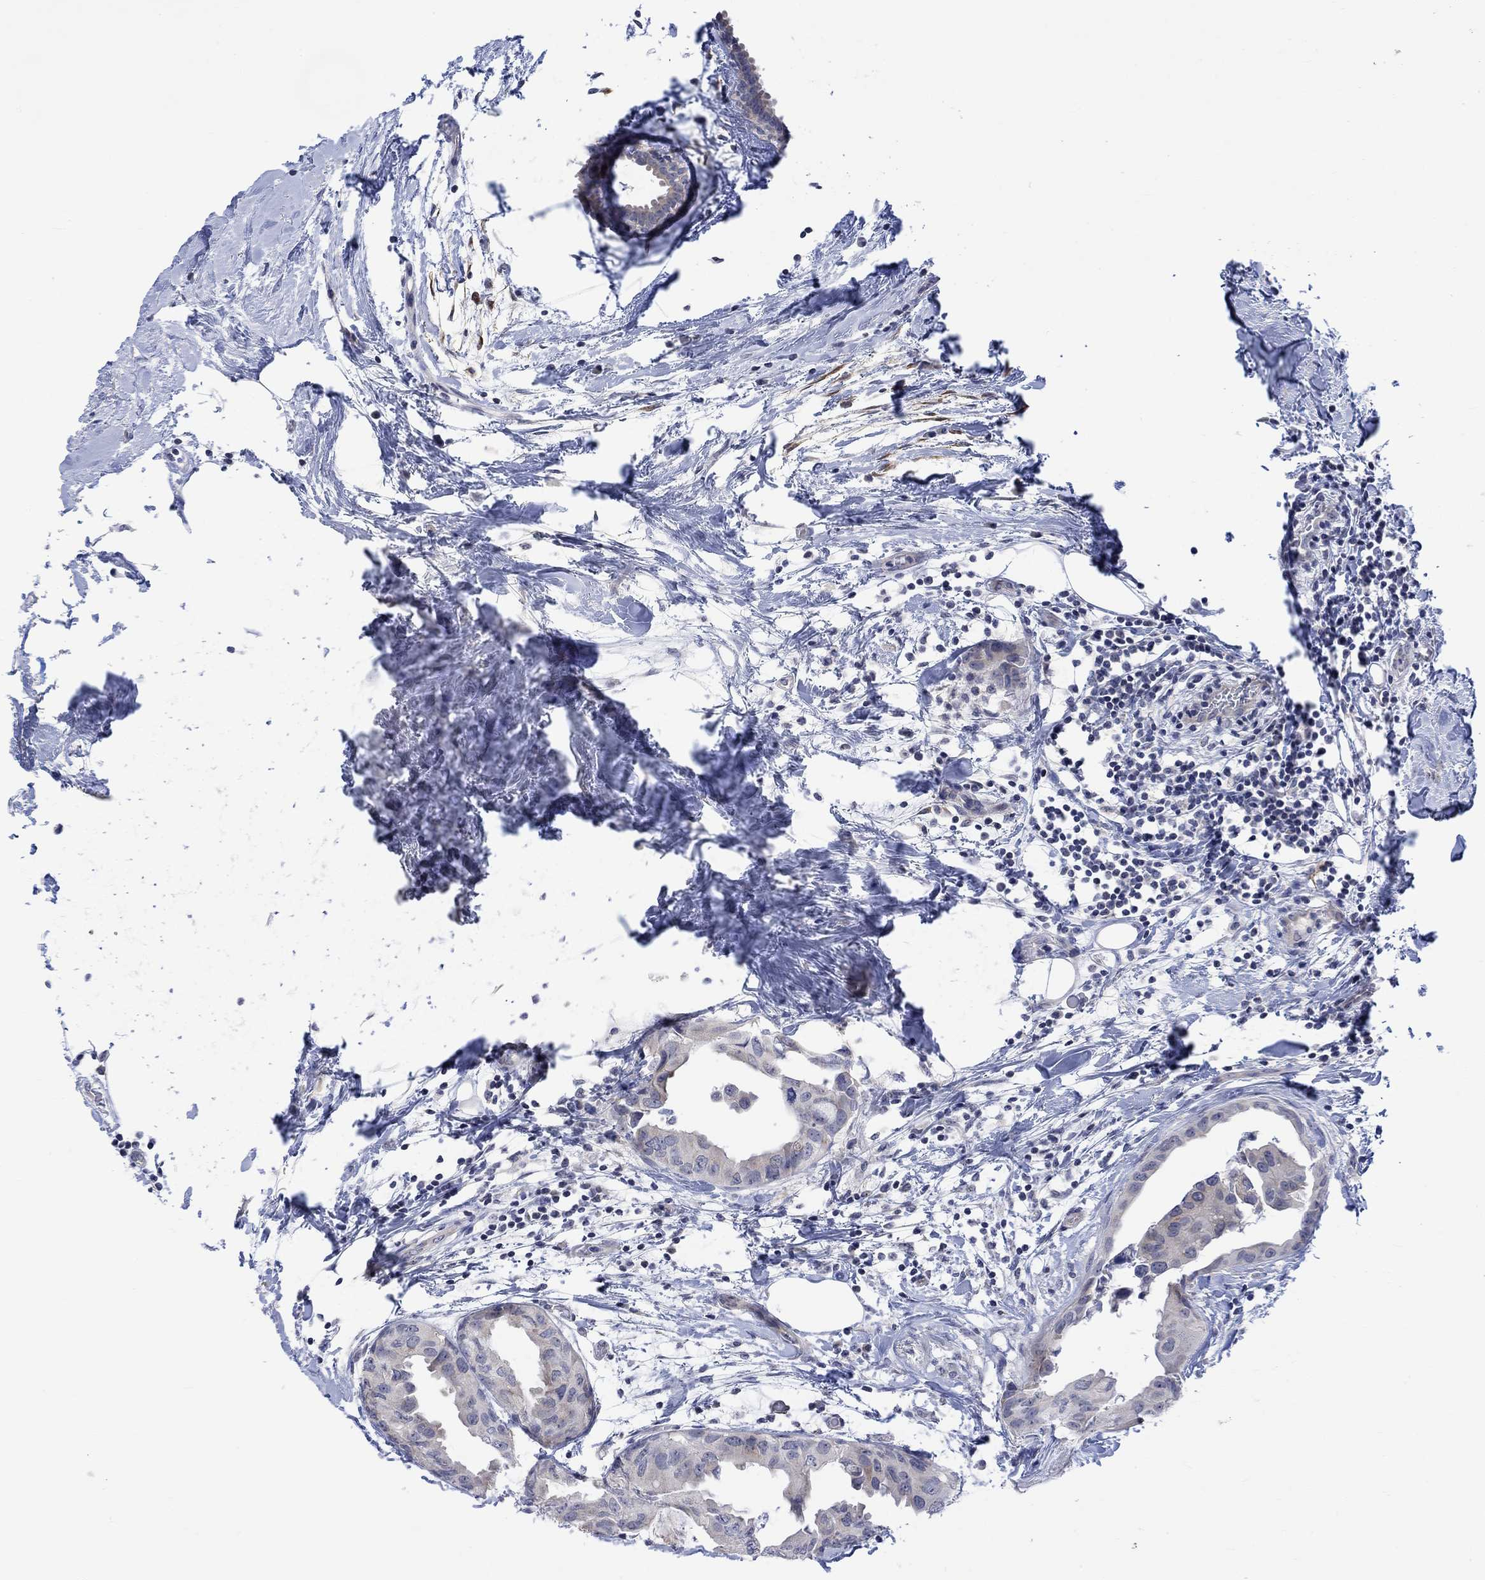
{"staining": {"intensity": "negative", "quantity": "none", "location": "none"}, "tissue": "breast cancer", "cell_type": "Tumor cells", "image_type": "cancer", "snomed": [{"axis": "morphology", "description": "Normal tissue, NOS"}, {"axis": "morphology", "description": "Duct carcinoma"}, {"axis": "topography", "description": "Breast"}], "caption": "High magnification brightfield microscopy of intraductal carcinoma (breast) stained with DAB (3,3'-diaminobenzidine) (brown) and counterstained with hematoxylin (blue): tumor cells show no significant positivity.", "gene": "DCX", "patient": {"sex": "female", "age": 40}}